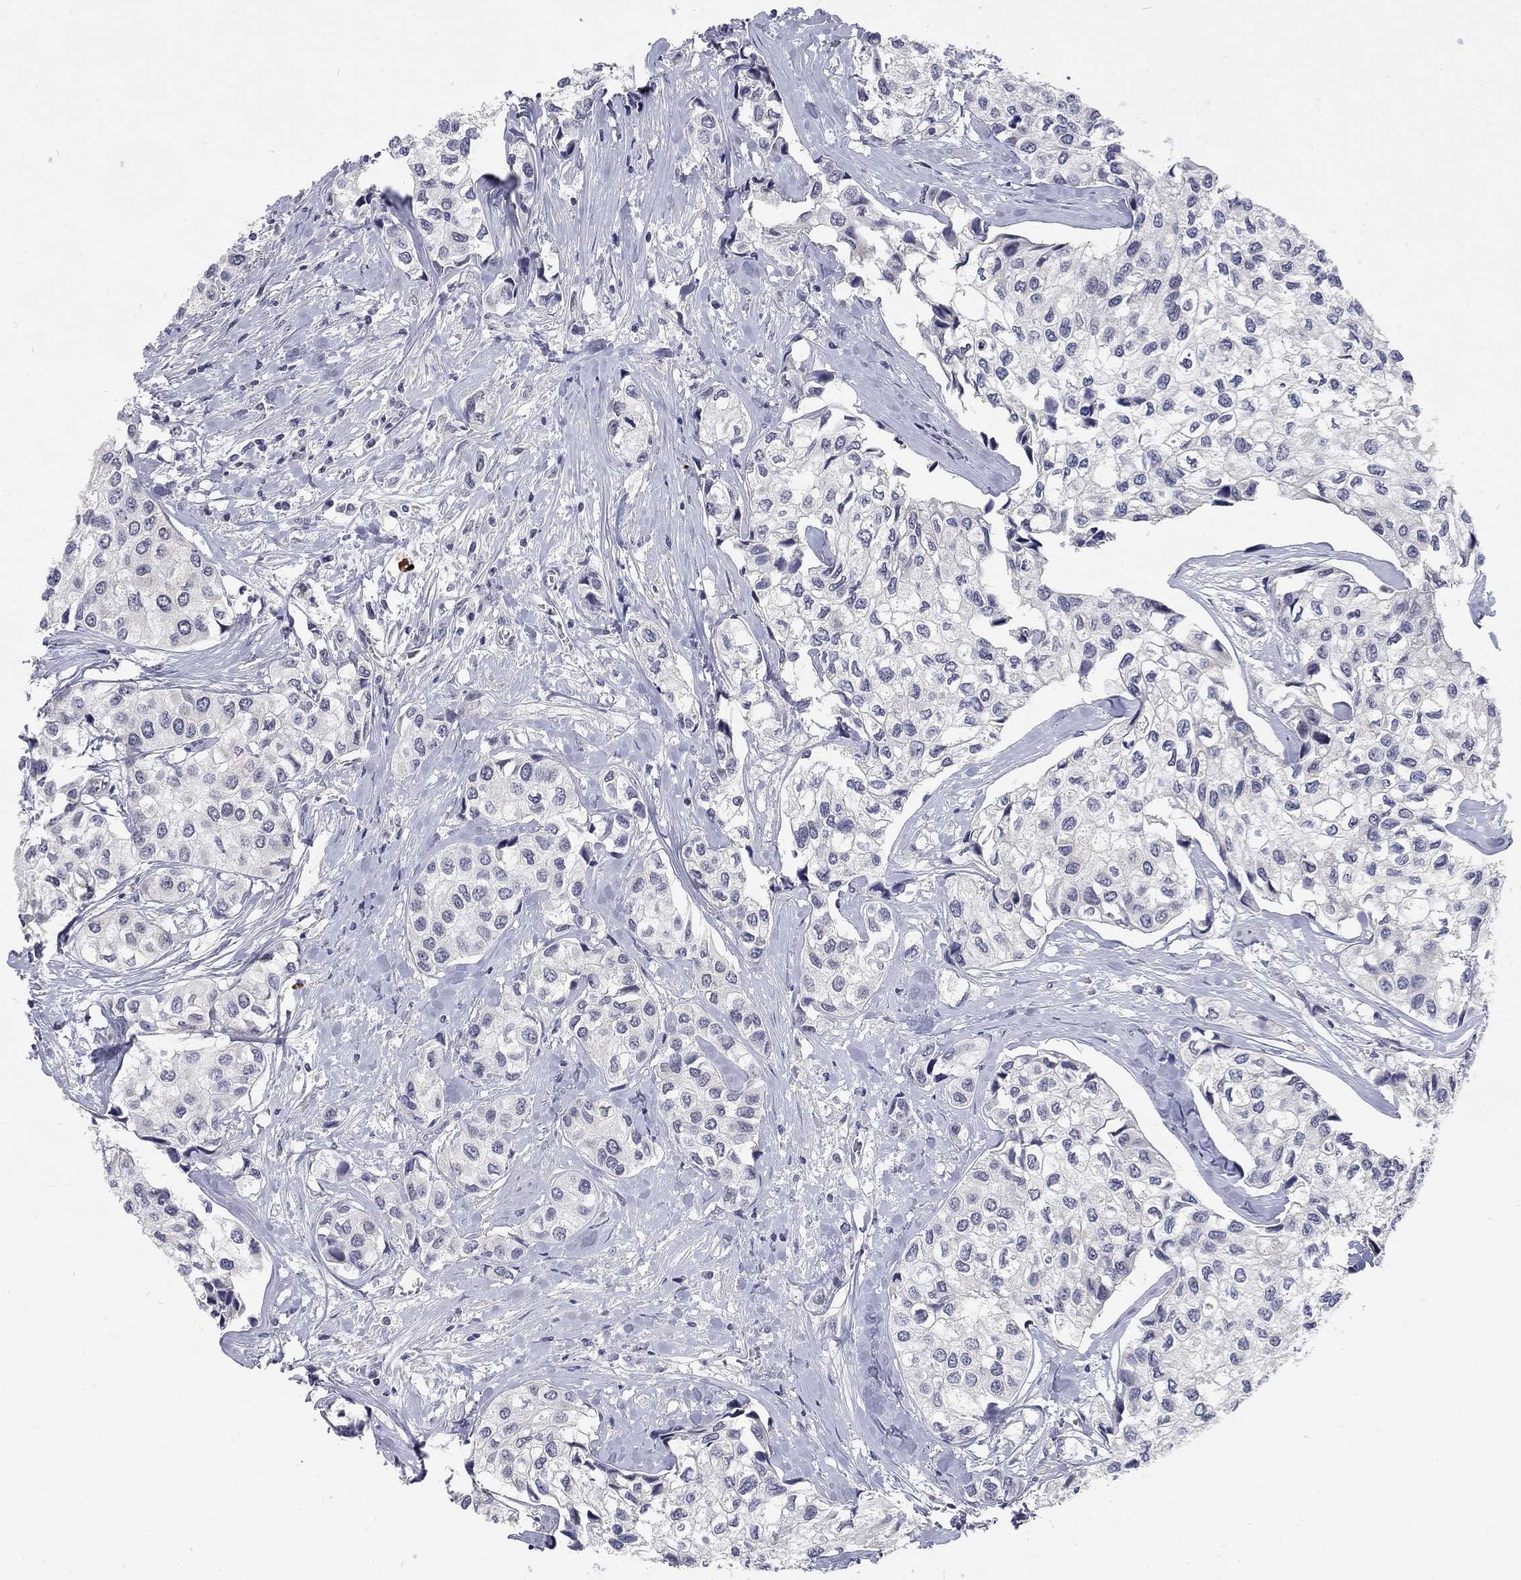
{"staining": {"intensity": "negative", "quantity": "none", "location": "none"}, "tissue": "urothelial cancer", "cell_type": "Tumor cells", "image_type": "cancer", "snomed": [{"axis": "morphology", "description": "Urothelial carcinoma, High grade"}, {"axis": "topography", "description": "Urinary bladder"}], "caption": "Protein analysis of urothelial cancer demonstrates no significant positivity in tumor cells.", "gene": "PHKA1", "patient": {"sex": "male", "age": 73}}